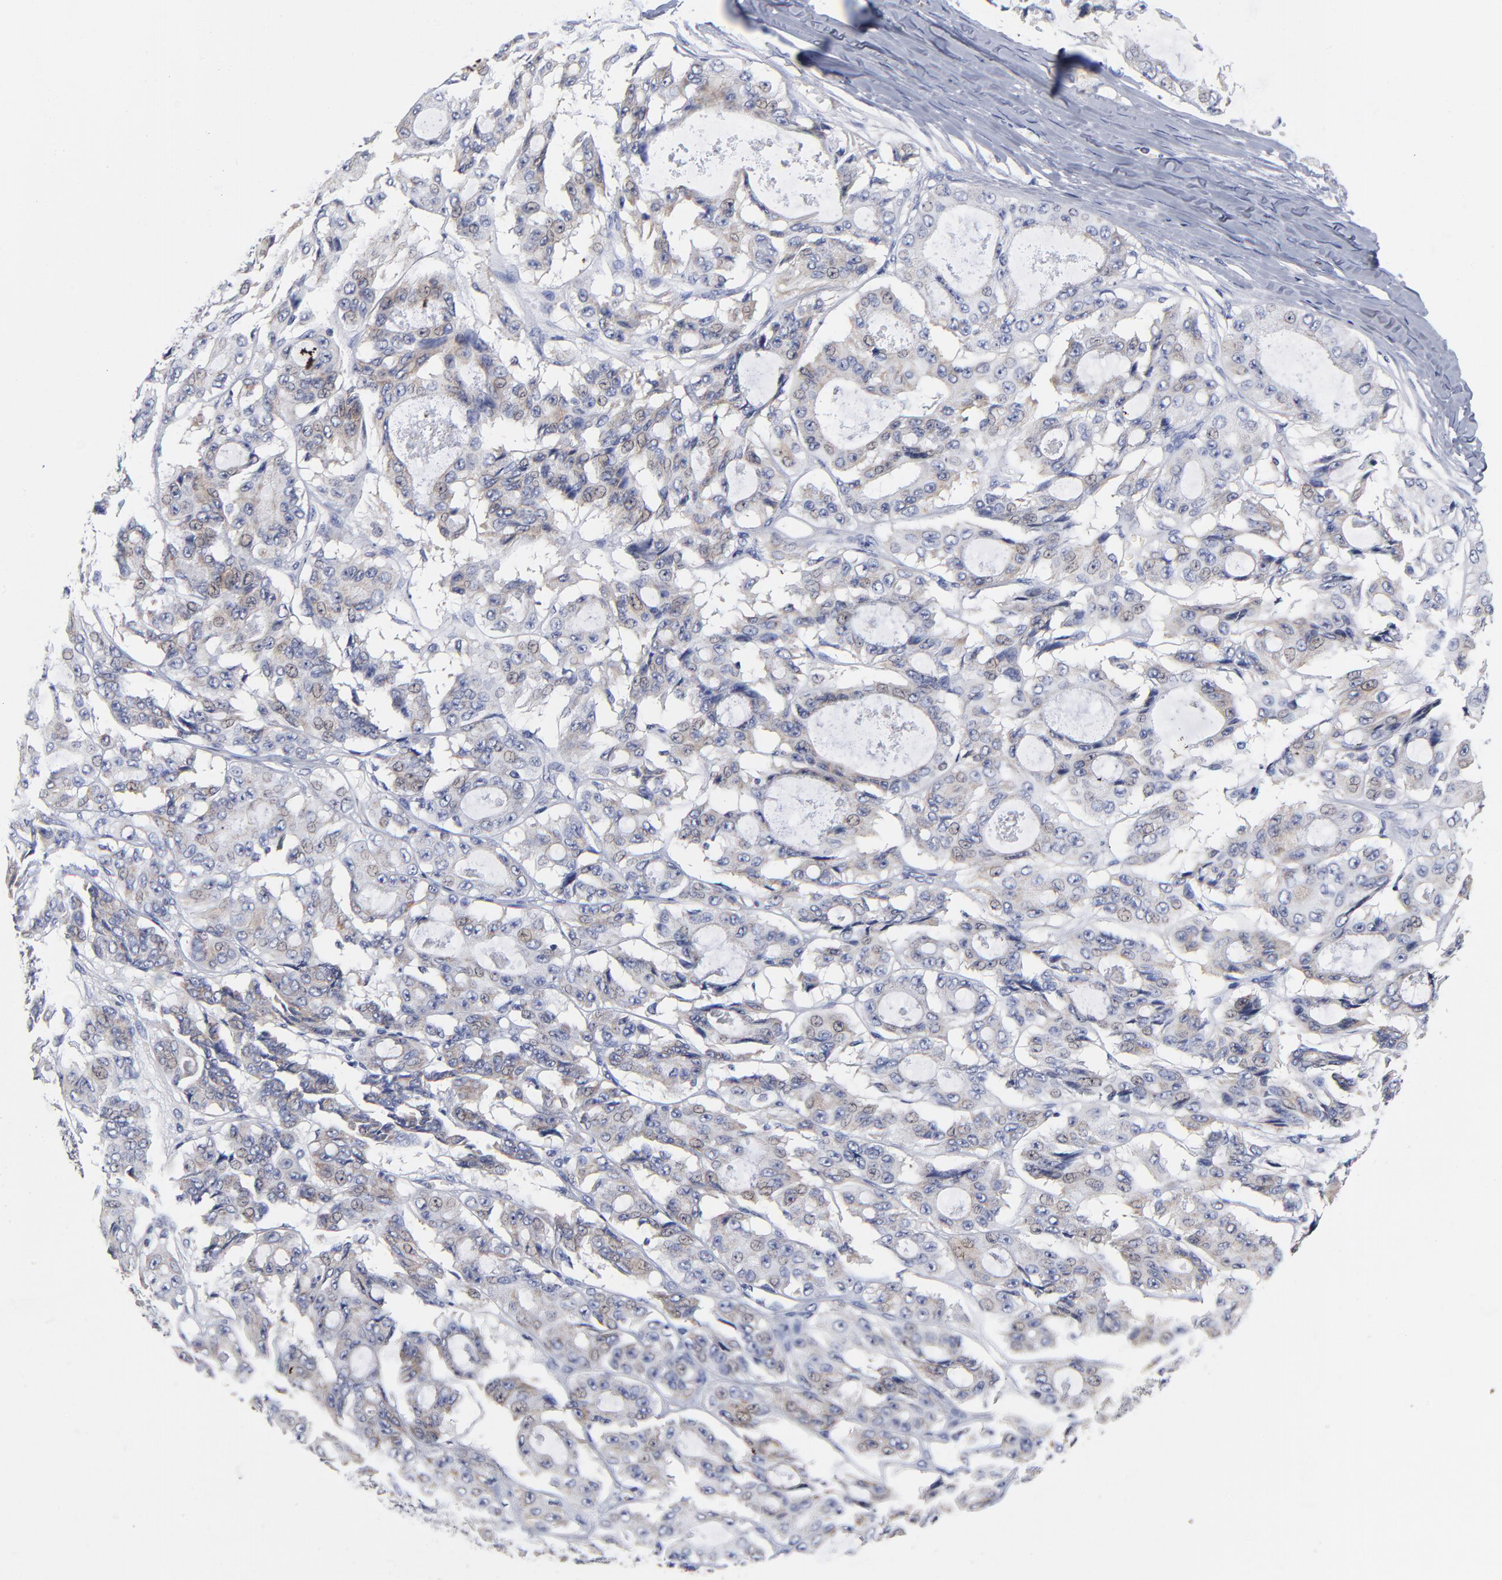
{"staining": {"intensity": "moderate", "quantity": "25%-75%", "location": "cytoplasmic/membranous"}, "tissue": "ovarian cancer", "cell_type": "Tumor cells", "image_type": "cancer", "snomed": [{"axis": "morphology", "description": "Carcinoma, endometroid"}, {"axis": "topography", "description": "Ovary"}], "caption": "DAB (3,3'-diaminobenzidine) immunohistochemical staining of human ovarian cancer (endometroid carcinoma) shows moderate cytoplasmic/membranous protein staining in approximately 25%-75% of tumor cells. (DAB IHC, brown staining for protein, blue staining for nuclei).", "gene": "PTP4A1", "patient": {"sex": "female", "age": 61}}